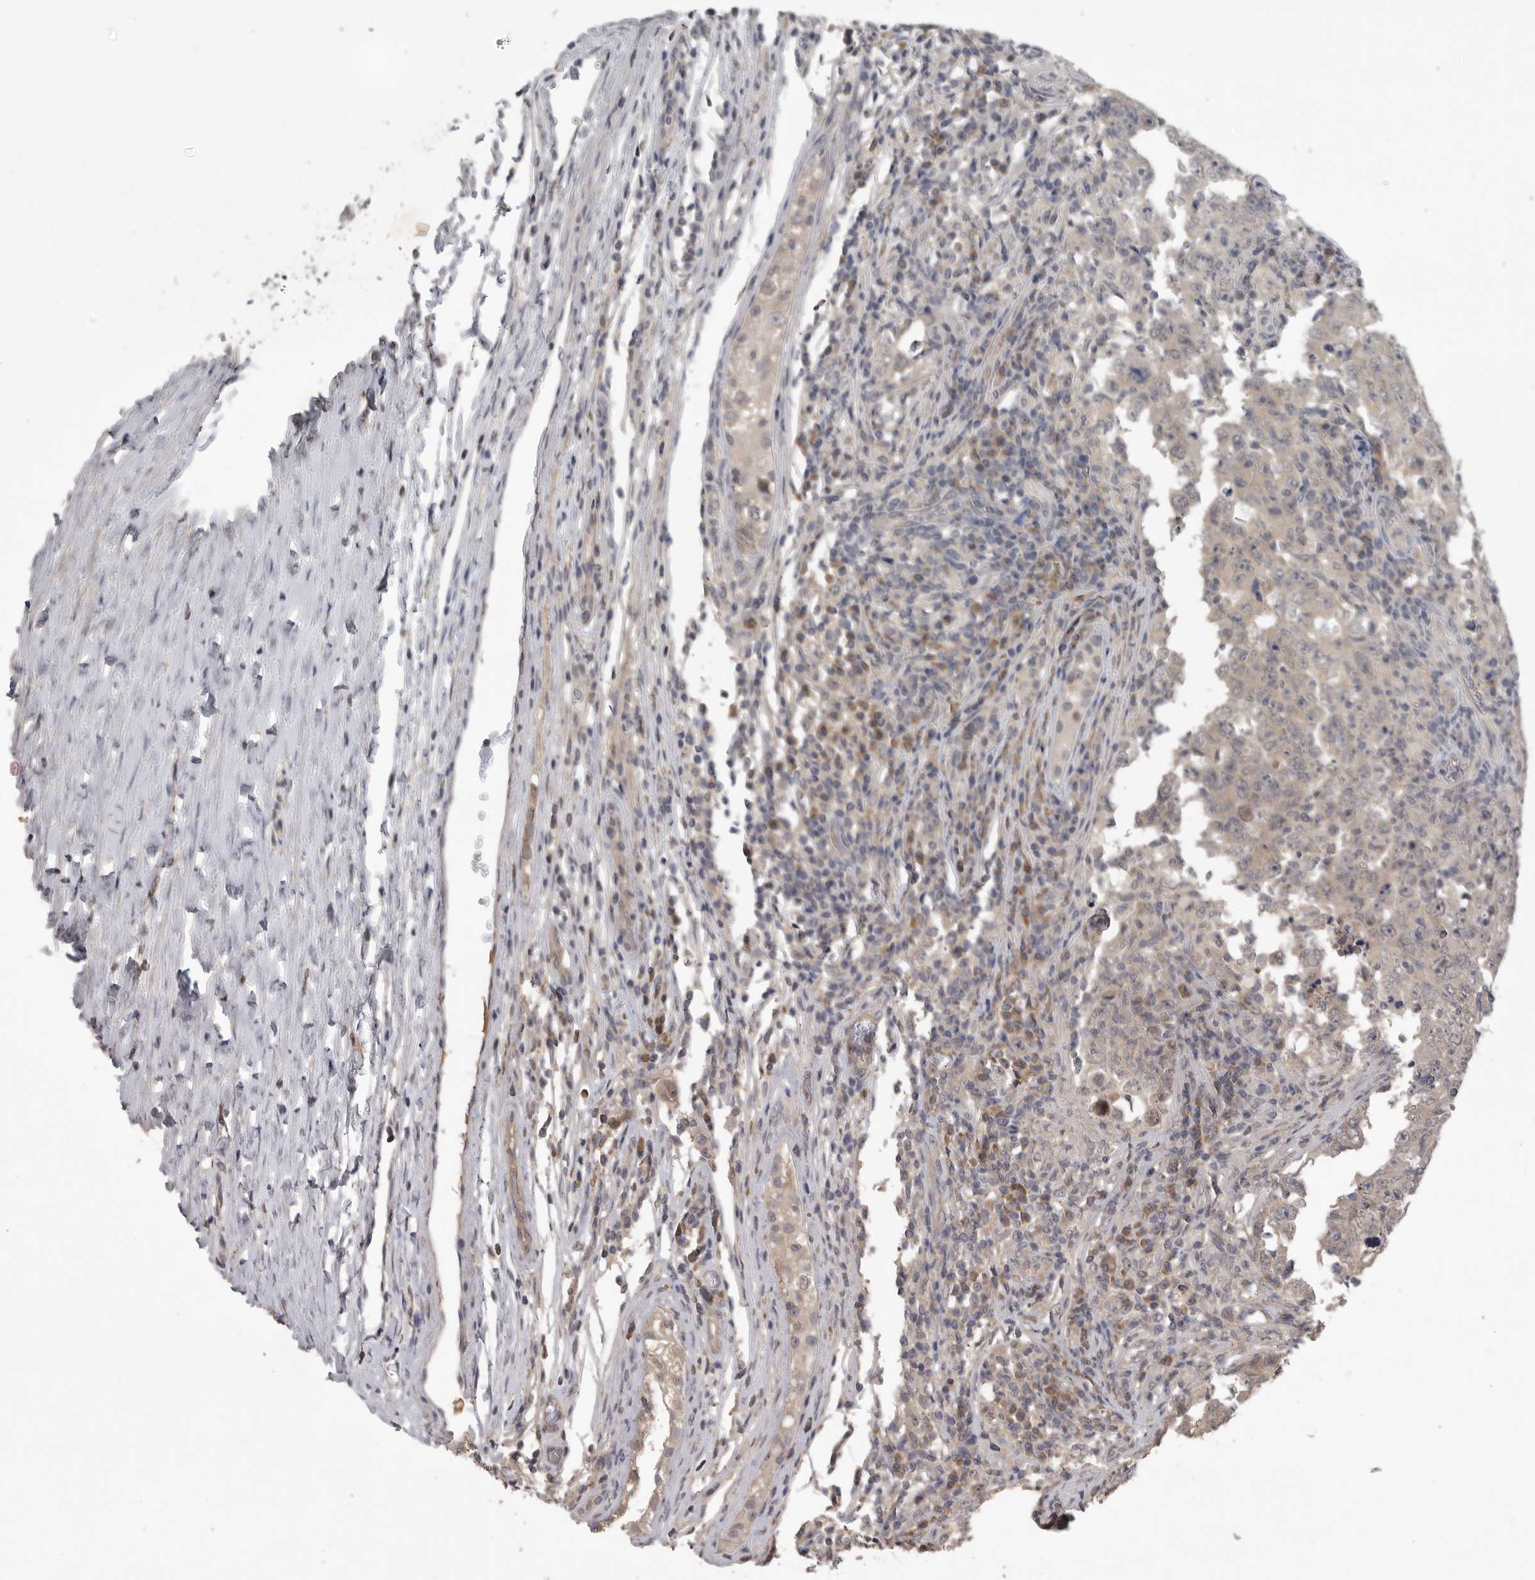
{"staining": {"intensity": "weak", "quantity": "25%-75%", "location": "cytoplasmic/membranous"}, "tissue": "testis cancer", "cell_type": "Tumor cells", "image_type": "cancer", "snomed": [{"axis": "morphology", "description": "Carcinoma, Embryonal, NOS"}, {"axis": "topography", "description": "Testis"}], "caption": "Weak cytoplasmic/membranous positivity is seen in approximately 25%-75% of tumor cells in testis cancer (embryonal carcinoma). (Stains: DAB (3,3'-diaminobenzidine) in brown, nuclei in blue, Microscopy: brightfield microscopy at high magnification).", "gene": "ZNF114", "patient": {"sex": "male", "age": 26}}